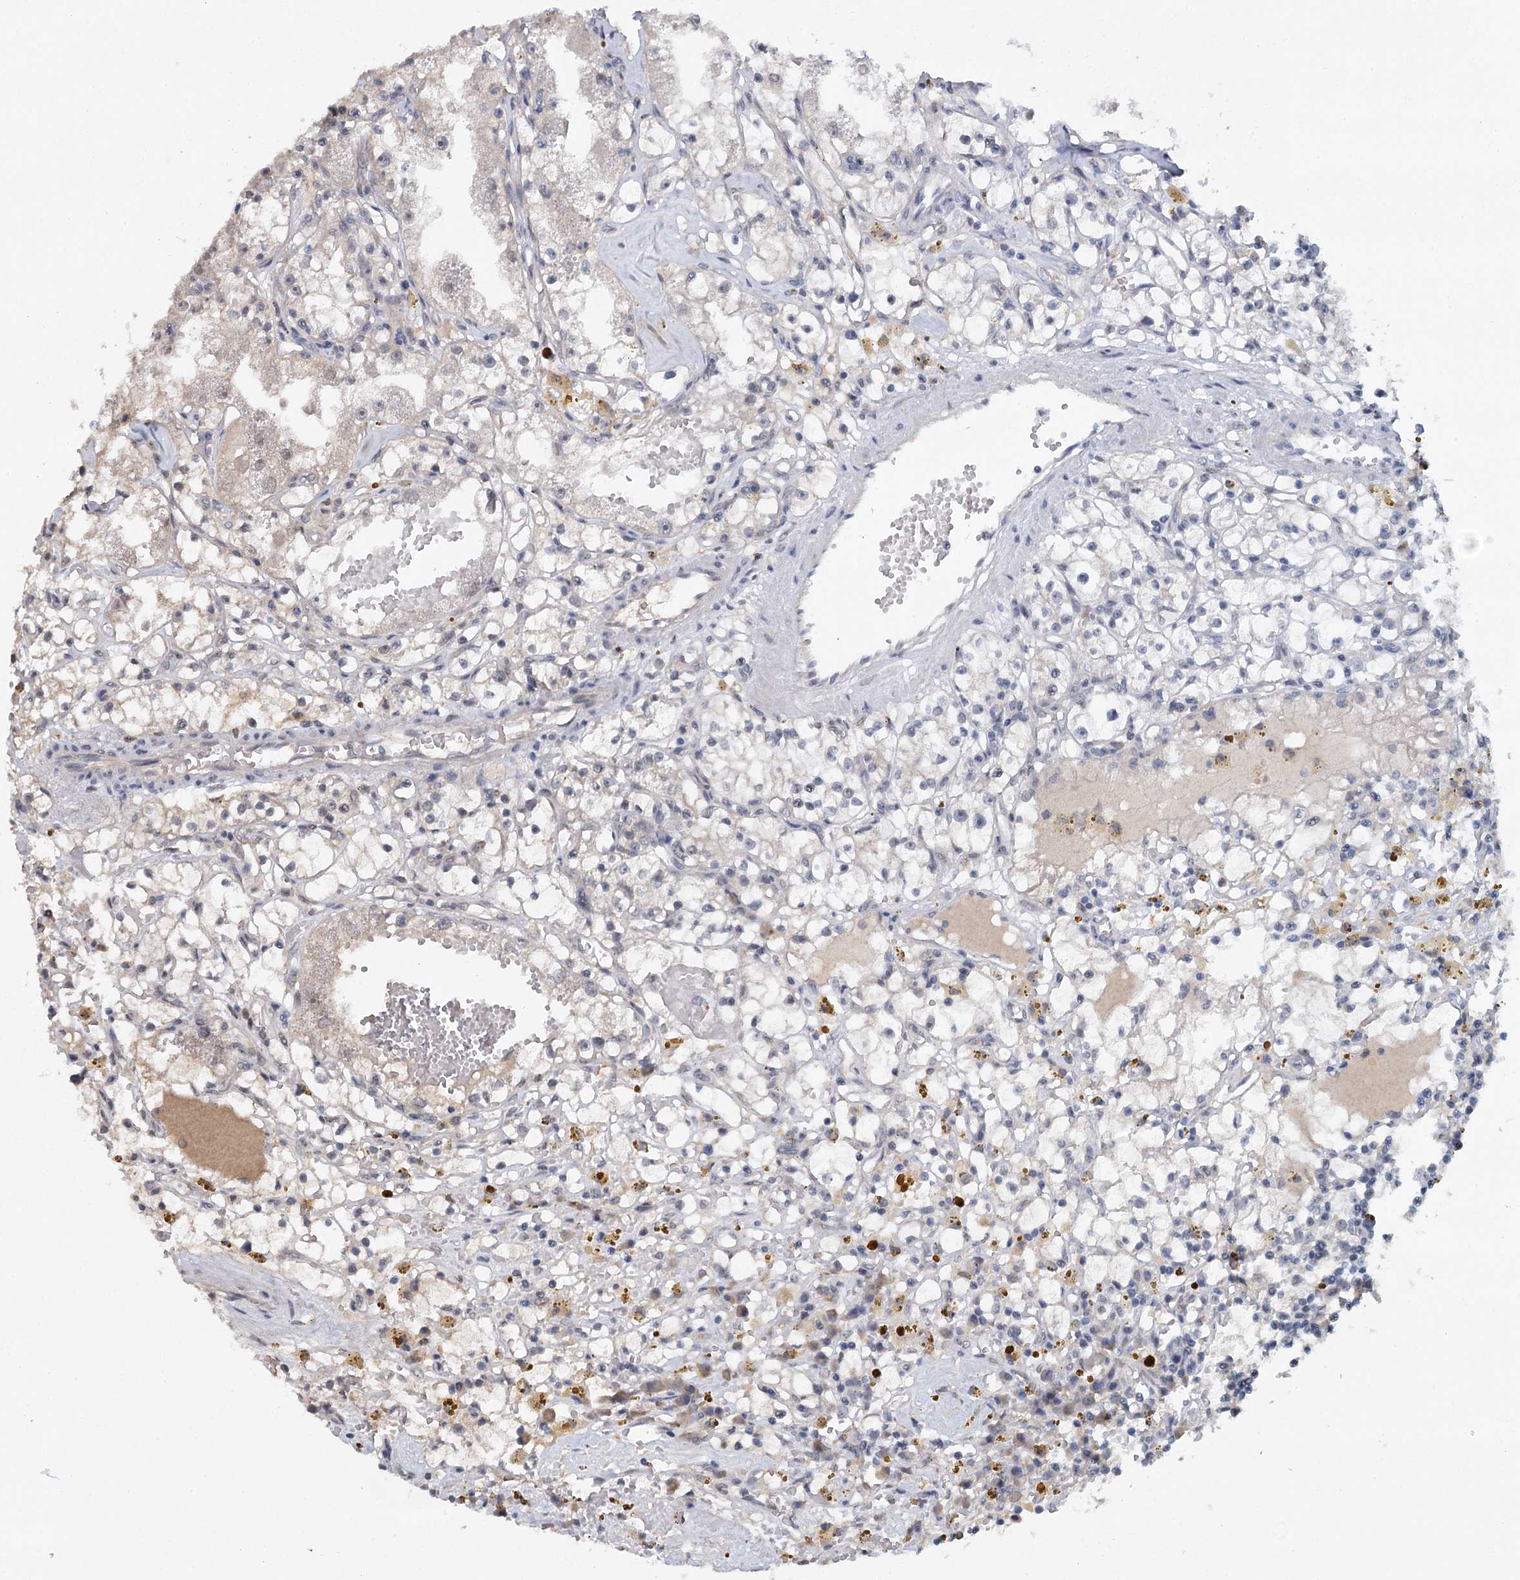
{"staining": {"intensity": "negative", "quantity": "none", "location": "none"}, "tissue": "renal cancer", "cell_type": "Tumor cells", "image_type": "cancer", "snomed": [{"axis": "morphology", "description": "Adenocarcinoma, NOS"}, {"axis": "topography", "description": "Kidney"}], "caption": "Tumor cells show no significant positivity in renal cancer (adenocarcinoma).", "gene": "MYG1", "patient": {"sex": "male", "age": 56}}